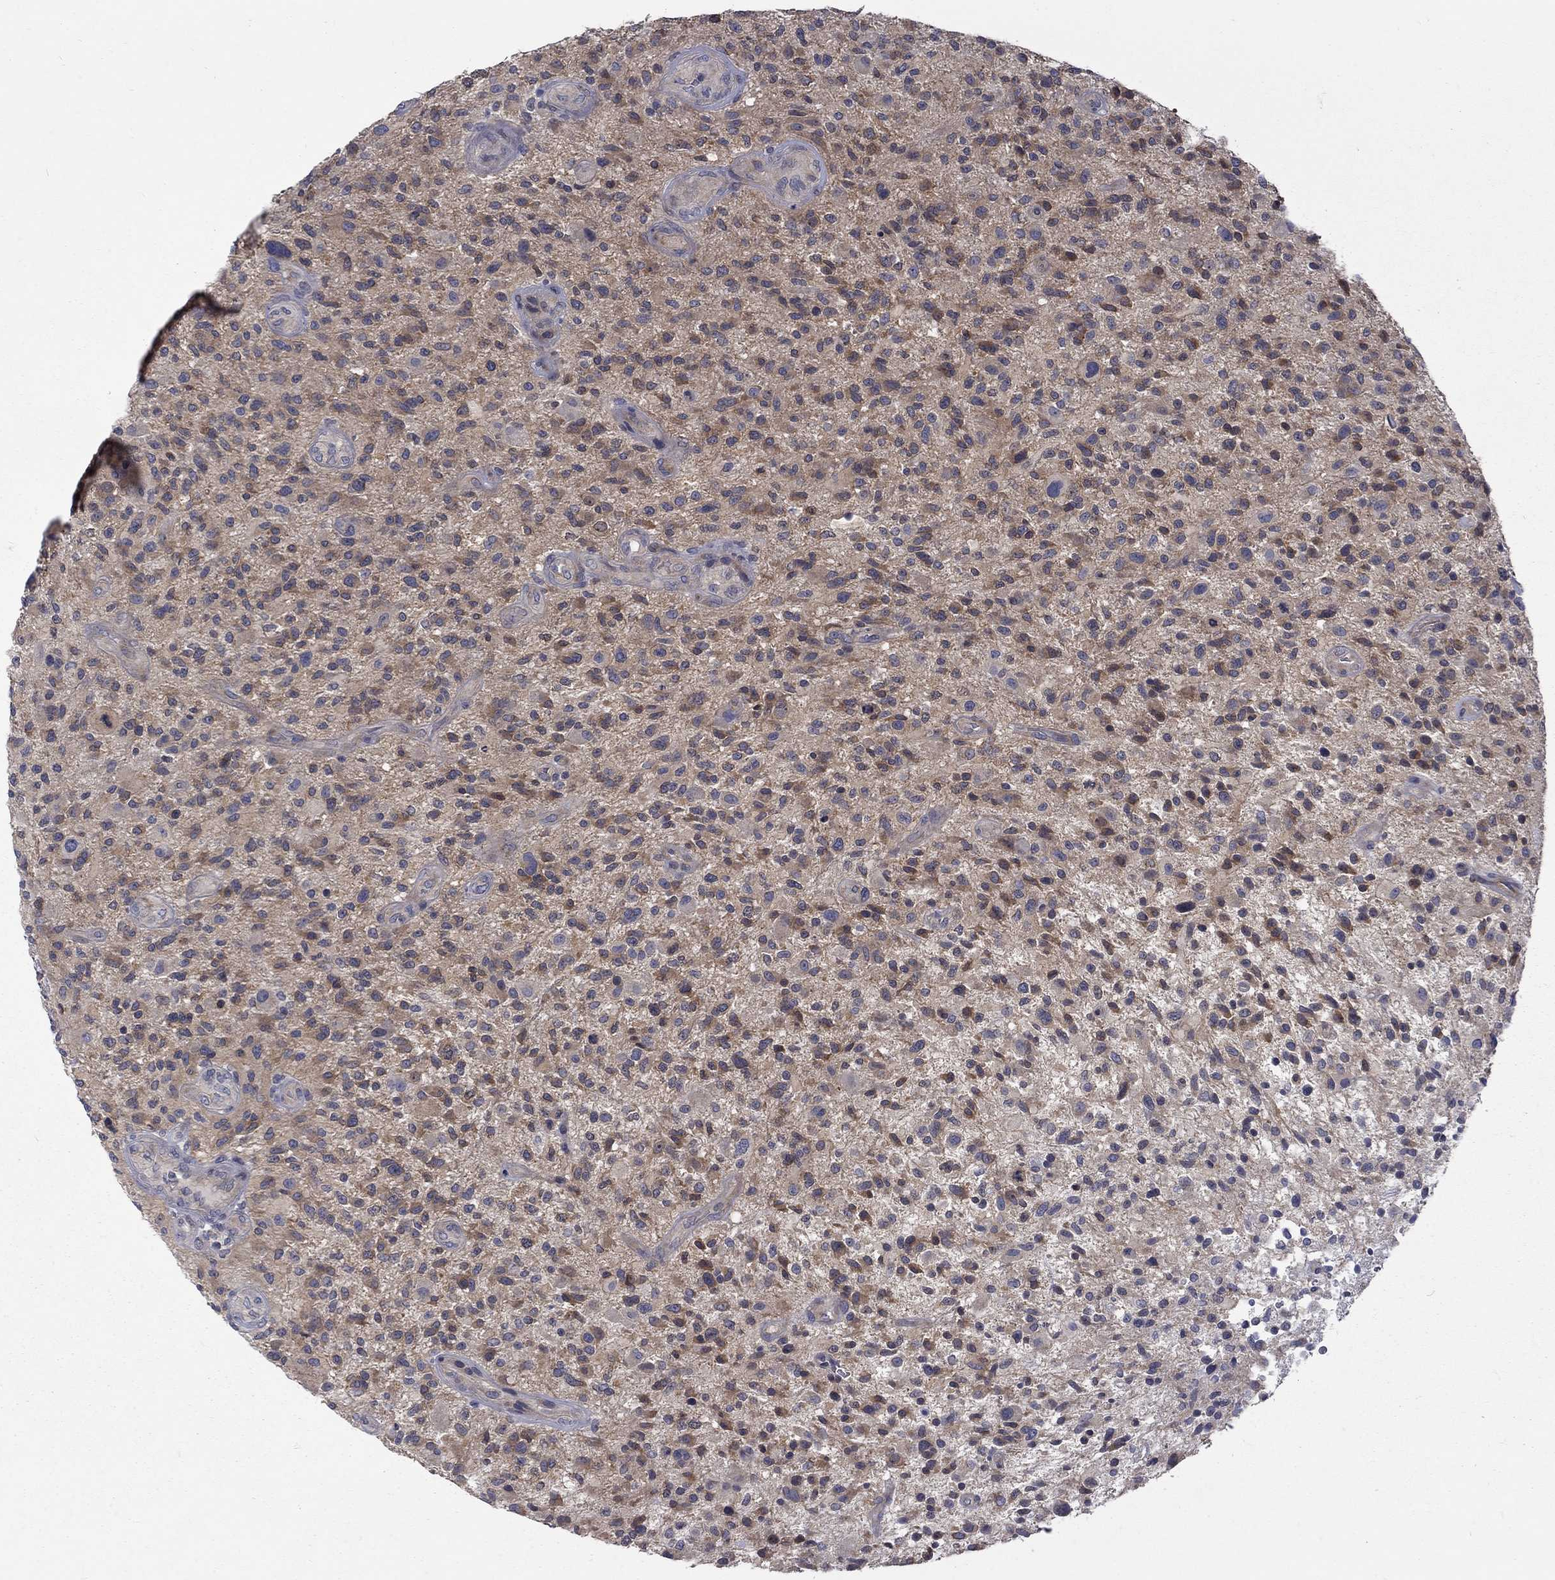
{"staining": {"intensity": "weak", "quantity": "25%-75%", "location": "cytoplasmic/membranous"}, "tissue": "glioma", "cell_type": "Tumor cells", "image_type": "cancer", "snomed": [{"axis": "morphology", "description": "Glioma, malignant, High grade"}, {"axis": "topography", "description": "Brain"}], "caption": "Tumor cells show low levels of weak cytoplasmic/membranous expression in about 25%-75% of cells in glioma. (brown staining indicates protein expression, while blue staining denotes nuclei).", "gene": "SH2B1", "patient": {"sex": "male", "age": 47}}